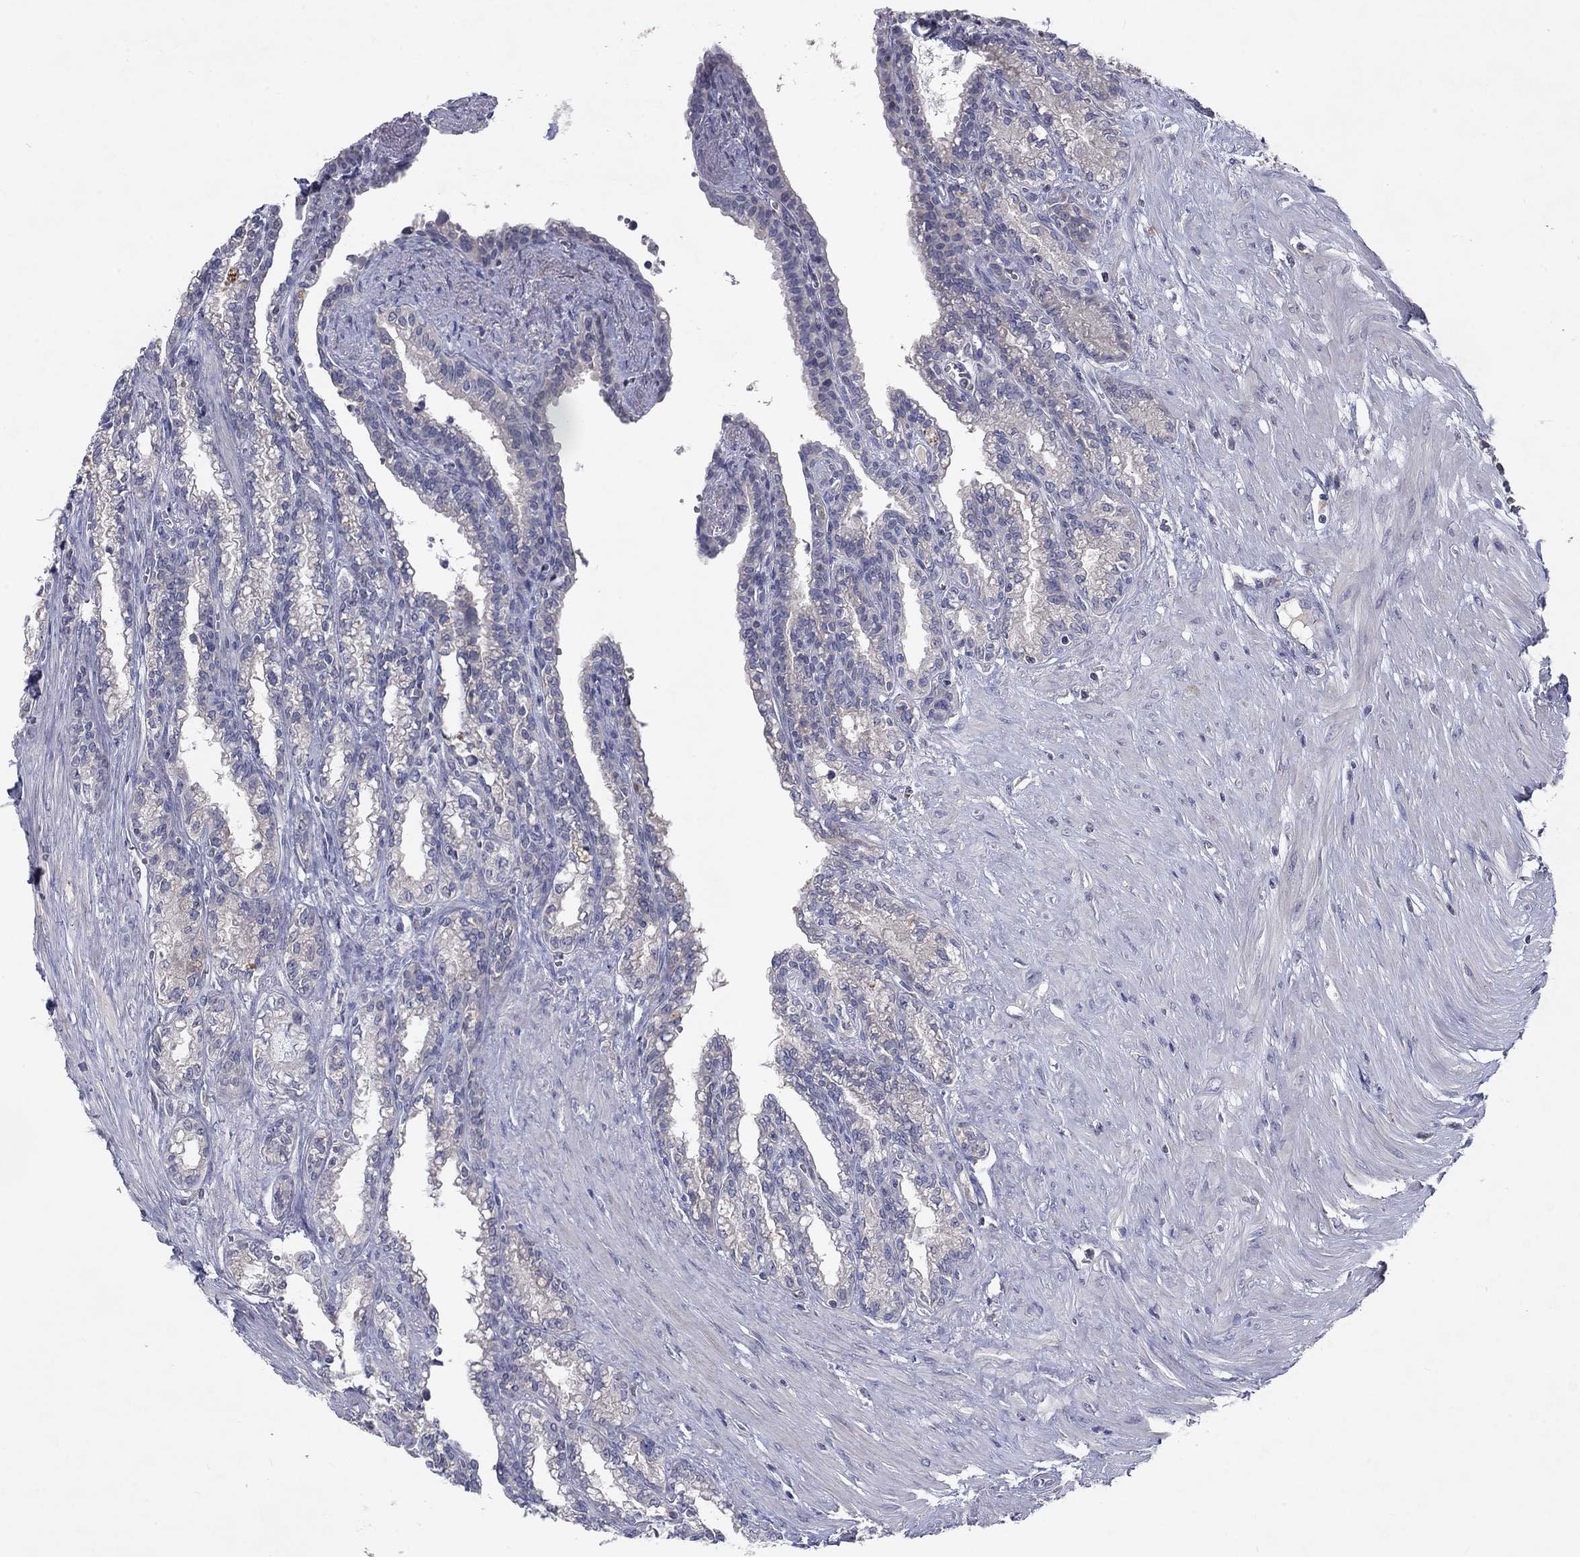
{"staining": {"intensity": "negative", "quantity": "none", "location": "none"}, "tissue": "seminal vesicle", "cell_type": "Glandular cells", "image_type": "normal", "snomed": [{"axis": "morphology", "description": "Normal tissue, NOS"}, {"axis": "morphology", "description": "Urothelial carcinoma, NOS"}, {"axis": "topography", "description": "Urinary bladder"}, {"axis": "topography", "description": "Seminal veicle"}], "caption": "Immunohistochemical staining of benign seminal vesicle demonstrates no significant staining in glandular cells.", "gene": "CACNA1A", "patient": {"sex": "male", "age": 76}}